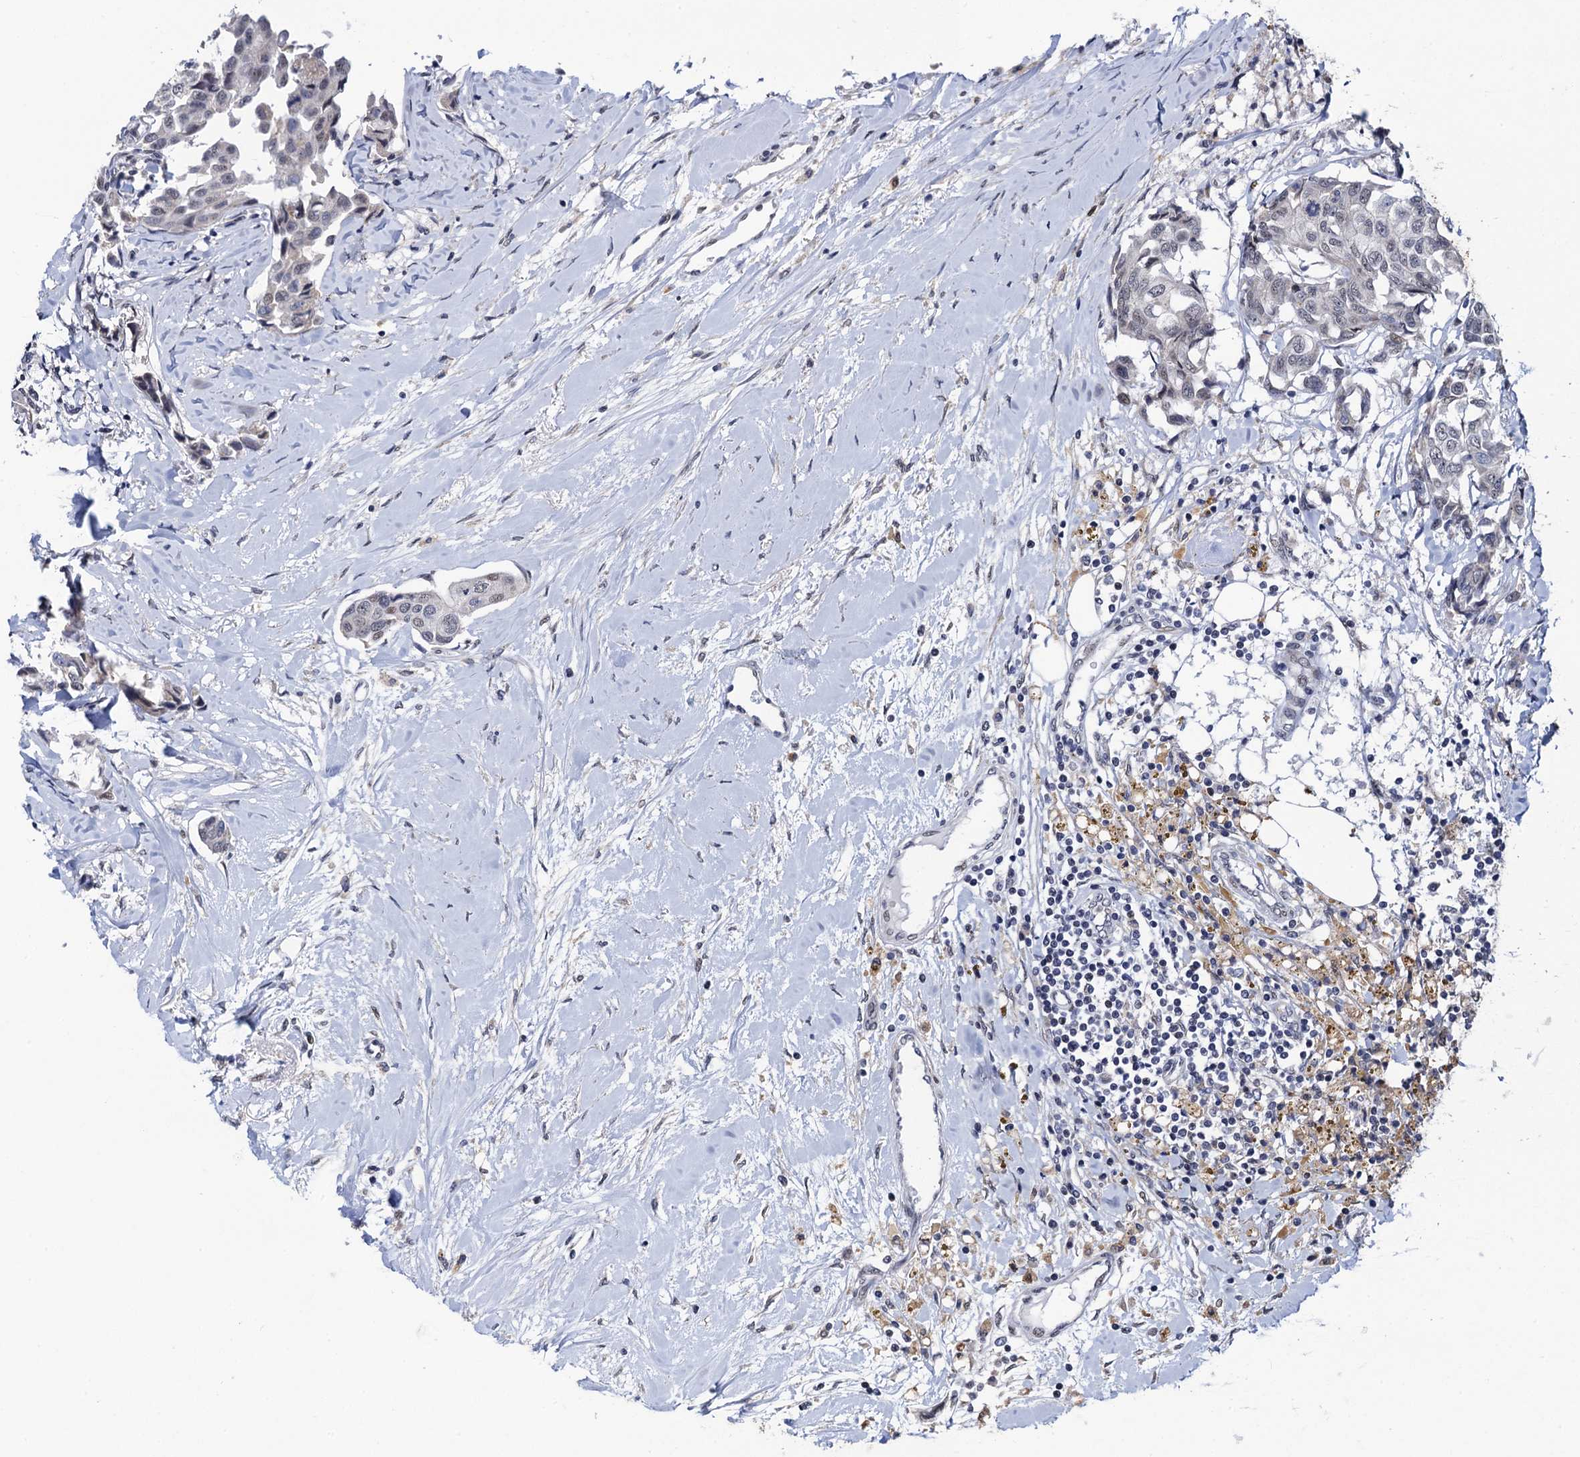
{"staining": {"intensity": "weak", "quantity": "<25%", "location": "nuclear"}, "tissue": "breast cancer", "cell_type": "Tumor cells", "image_type": "cancer", "snomed": [{"axis": "morphology", "description": "Duct carcinoma"}, {"axis": "topography", "description": "Breast"}], "caption": "An IHC photomicrograph of breast cancer (infiltrating ductal carcinoma) is shown. There is no staining in tumor cells of breast cancer (infiltrating ductal carcinoma).", "gene": "FAM222A", "patient": {"sex": "female", "age": 80}}